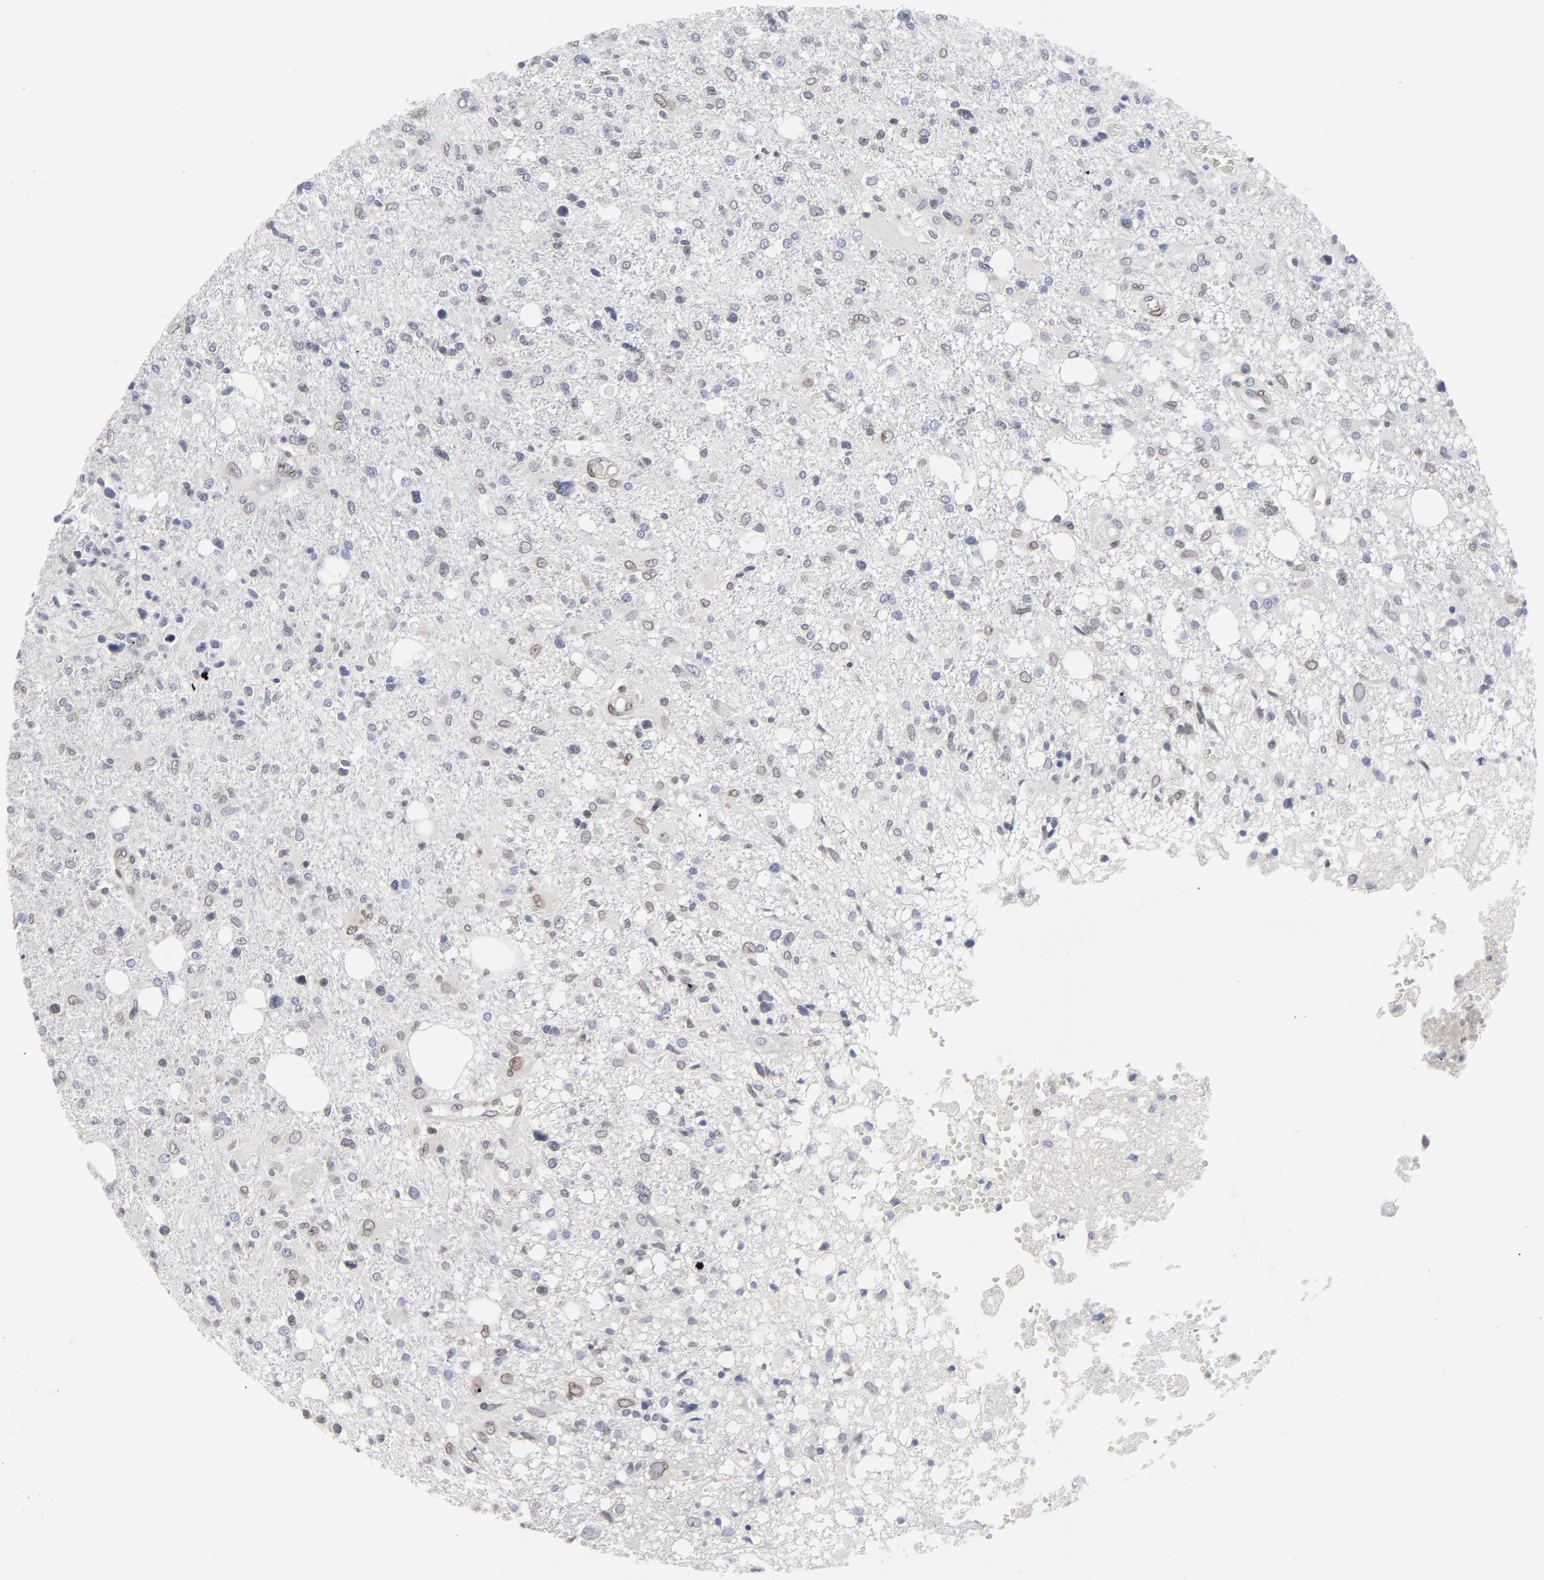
{"staining": {"intensity": "weak", "quantity": "<25%", "location": "cytoplasmic/membranous,nuclear"}, "tissue": "glioma", "cell_type": "Tumor cells", "image_type": "cancer", "snomed": [{"axis": "morphology", "description": "Glioma, malignant, High grade"}, {"axis": "topography", "description": "Cerebral cortex"}], "caption": "Immunohistochemistry of human glioma shows no expression in tumor cells.", "gene": "SYNE2", "patient": {"sex": "male", "age": 76}}